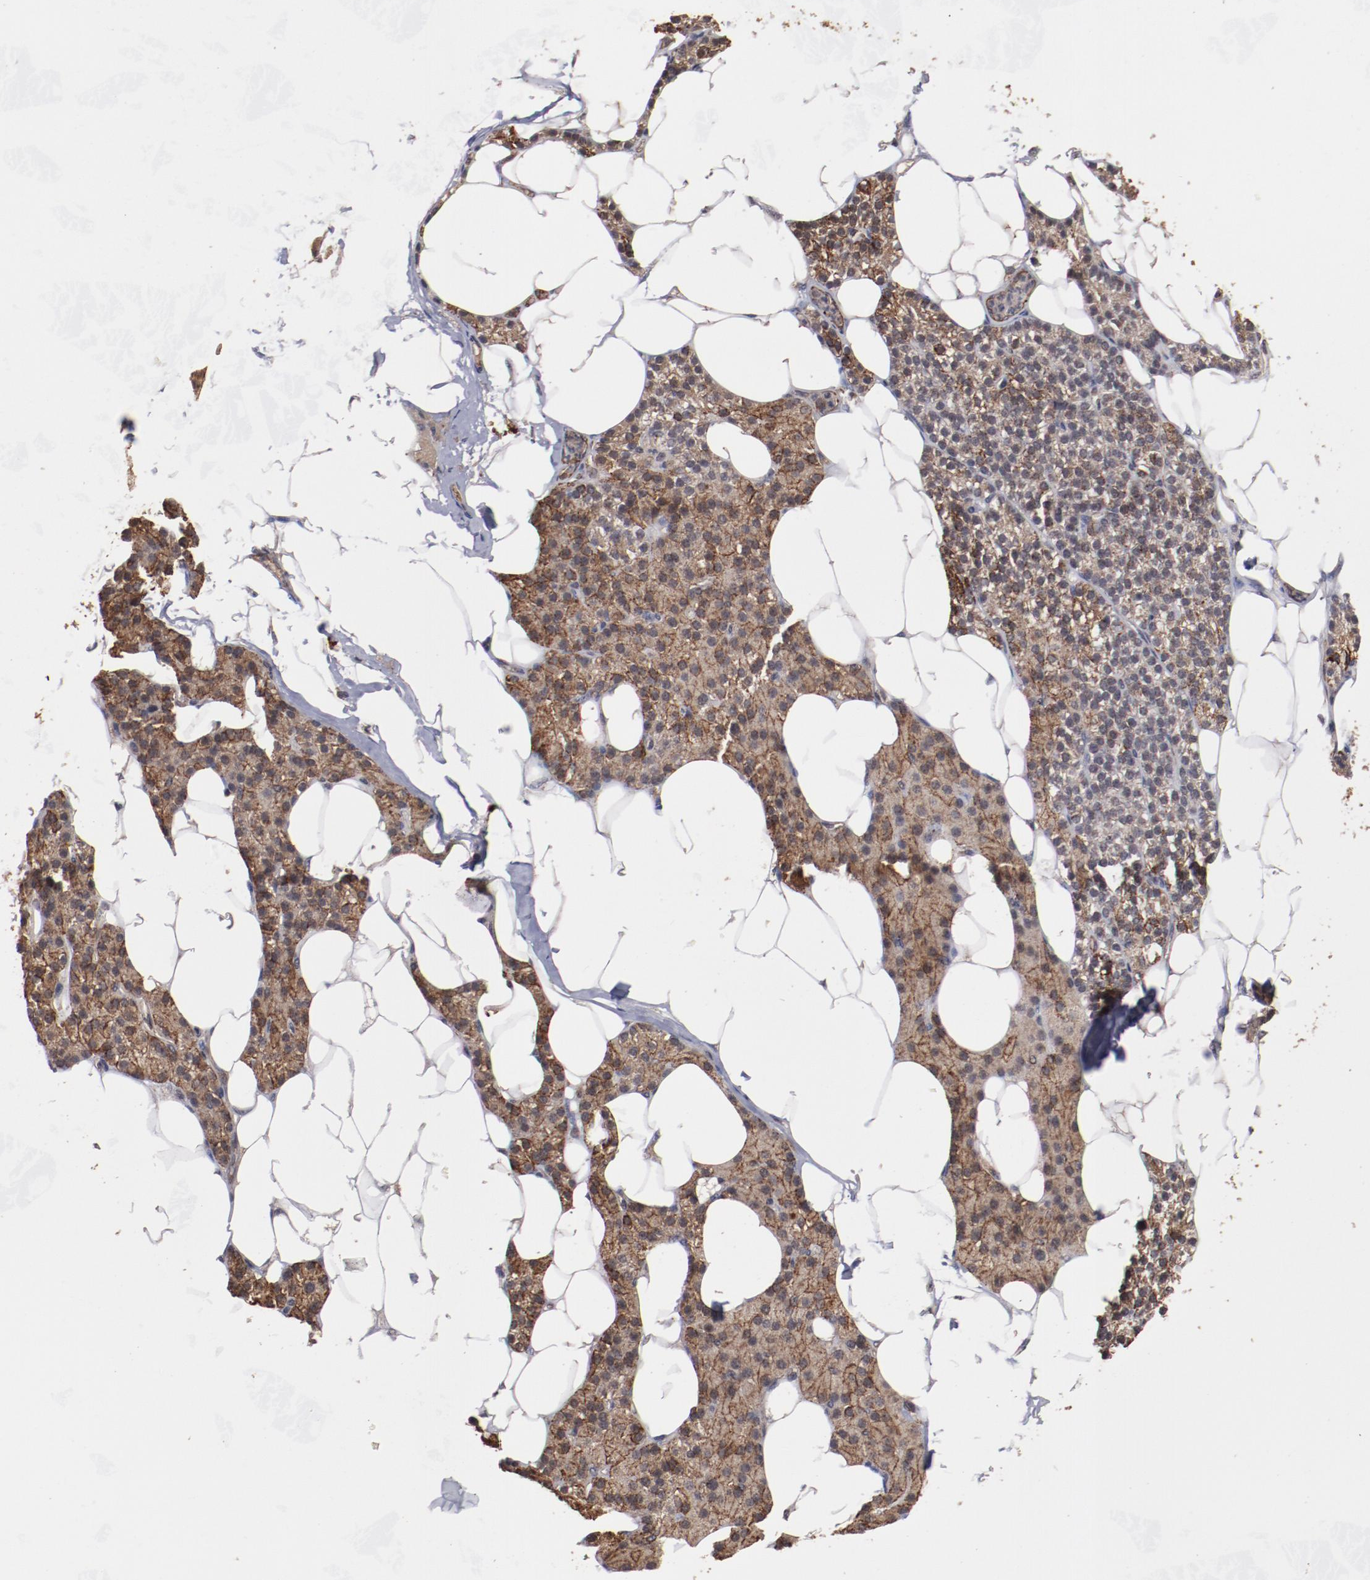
{"staining": {"intensity": "moderate", "quantity": ">75%", "location": "cytoplasmic/membranous"}, "tissue": "skeletal muscle", "cell_type": "Myocytes", "image_type": "normal", "snomed": [{"axis": "morphology", "description": "Normal tissue, NOS"}, {"axis": "topography", "description": "Skeletal muscle"}, {"axis": "topography", "description": "Parathyroid gland"}], "caption": "Myocytes show moderate cytoplasmic/membranous staining in approximately >75% of cells in normal skeletal muscle.", "gene": "TENM1", "patient": {"sex": "female", "age": 37}}